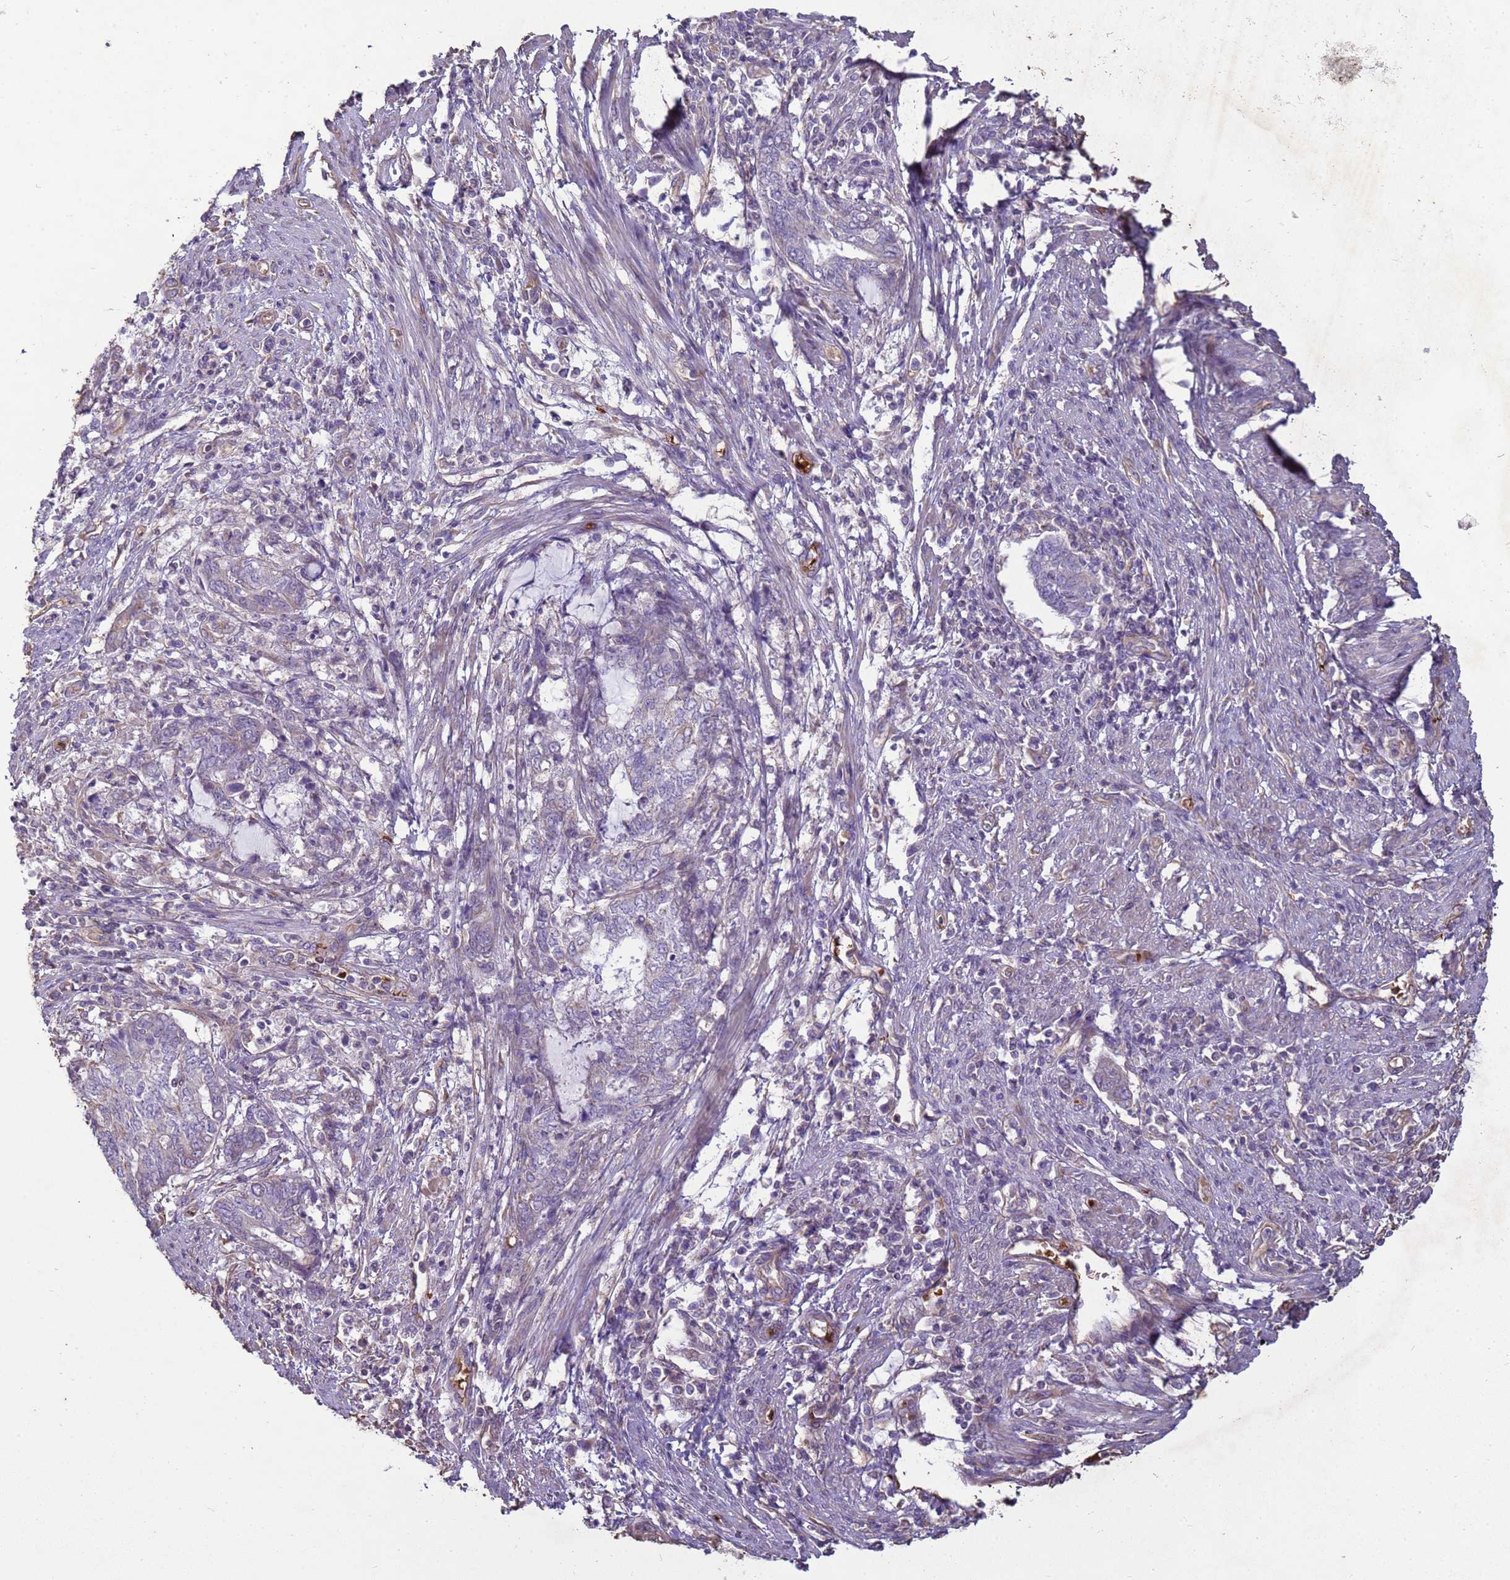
{"staining": {"intensity": "negative", "quantity": "none", "location": "none"}, "tissue": "endometrial cancer", "cell_type": "Tumor cells", "image_type": "cancer", "snomed": [{"axis": "morphology", "description": "Adenocarcinoma, NOS"}, {"axis": "topography", "description": "Uterus"}, {"axis": "topography", "description": "Endometrium"}], "caption": "Histopathology image shows no protein expression in tumor cells of endometrial adenocarcinoma tissue. (Stains: DAB (3,3'-diaminobenzidine) IHC with hematoxylin counter stain, Microscopy: brightfield microscopy at high magnification).", "gene": "SGIP1", "patient": {"sex": "female", "age": 70}}